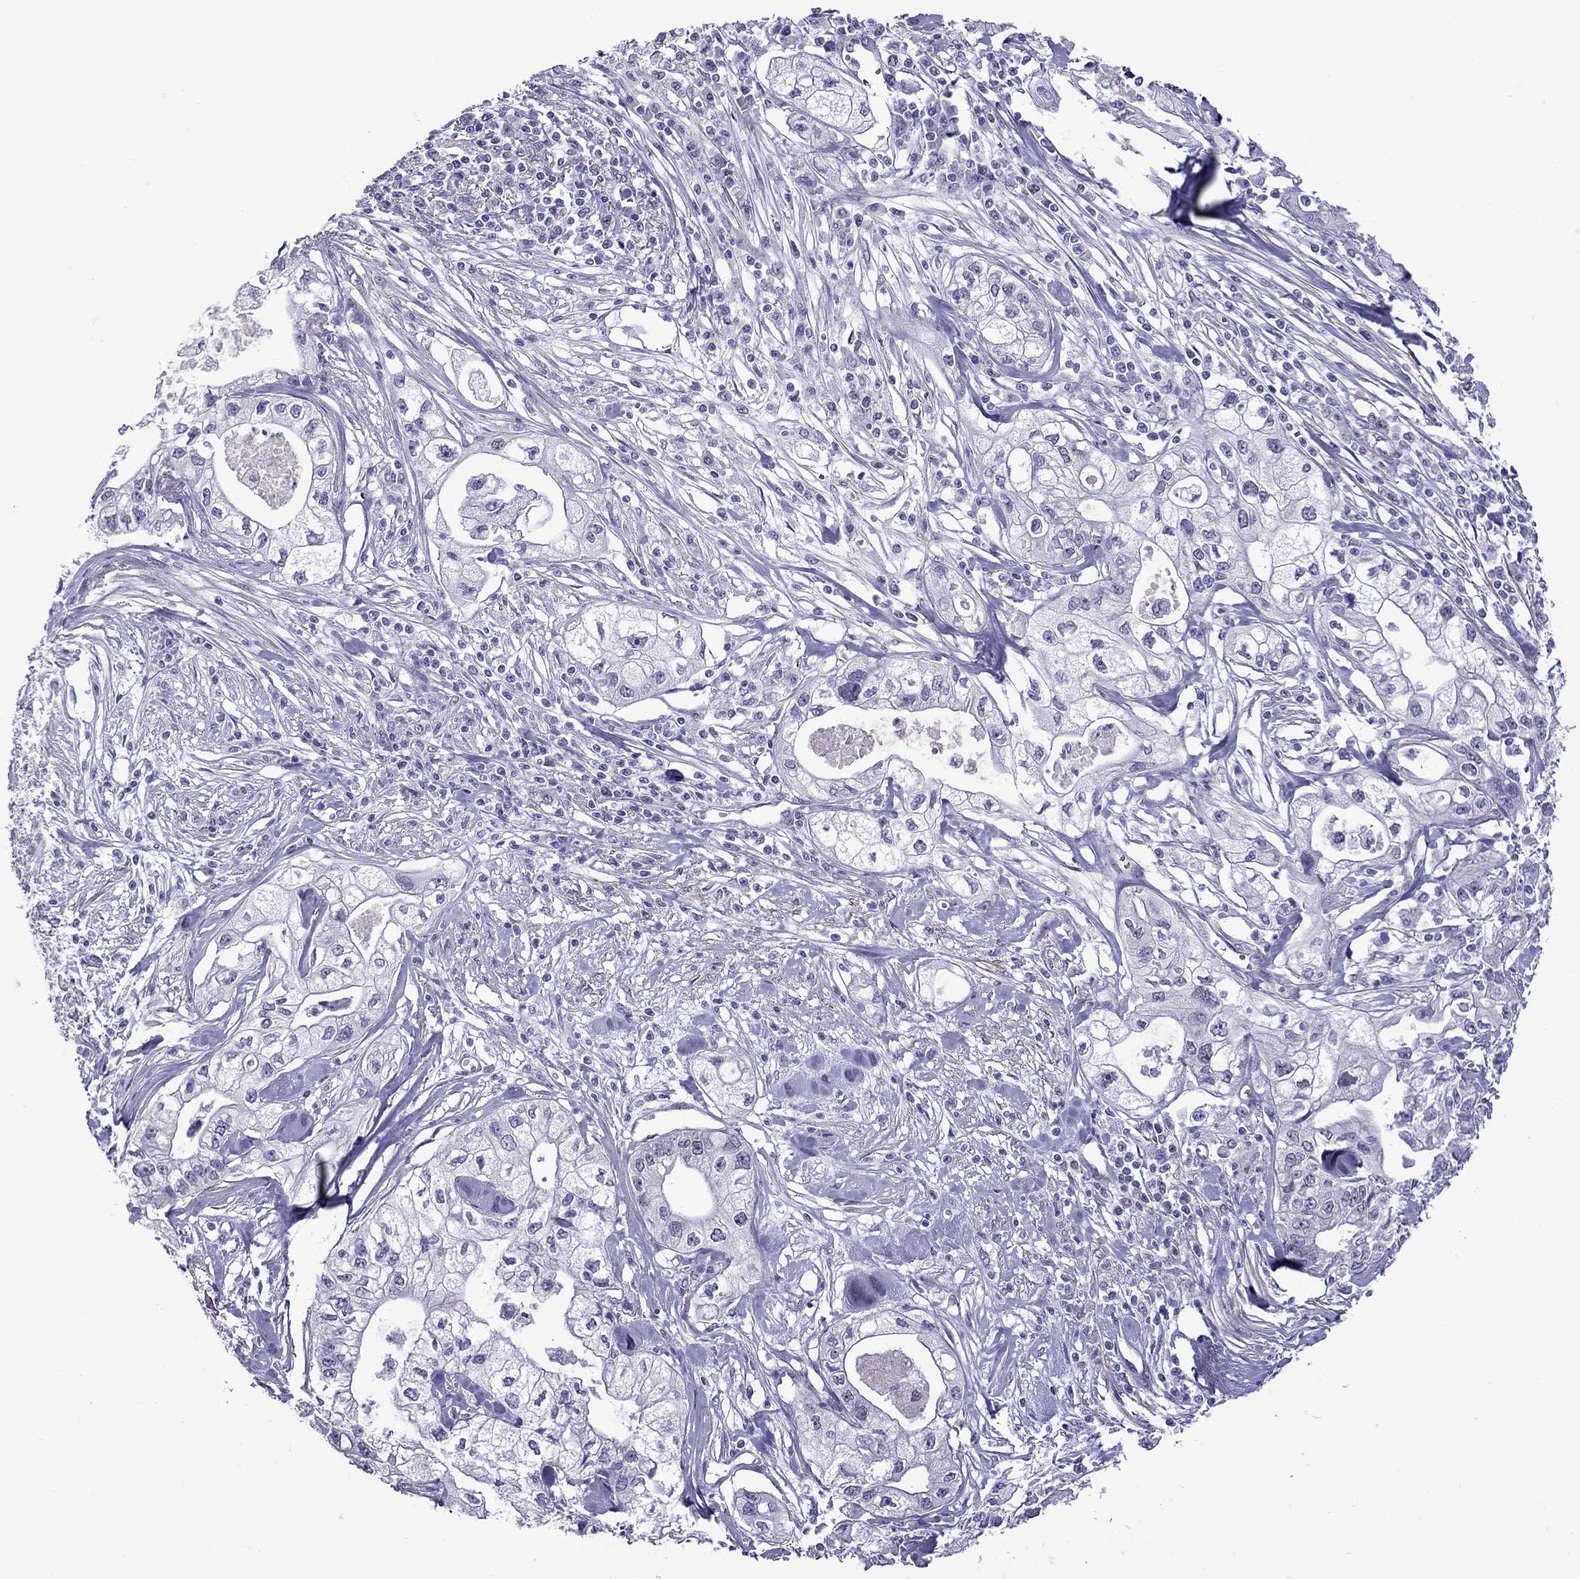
{"staining": {"intensity": "negative", "quantity": "none", "location": "none"}, "tissue": "pancreatic cancer", "cell_type": "Tumor cells", "image_type": "cancer", "snomed": [{"axis": "morphology", "description": "Adenocarcinoma, NOS"}, {"axis": "topography", "description": "Pancreas"}], "caption": "Tumor cells are negative for protein expression in human pancreatic adenocarcinoma. Nuclei are stained in blue.", "gene": "CHRNA5", "patient": {"sex": "male", "age": 70}}